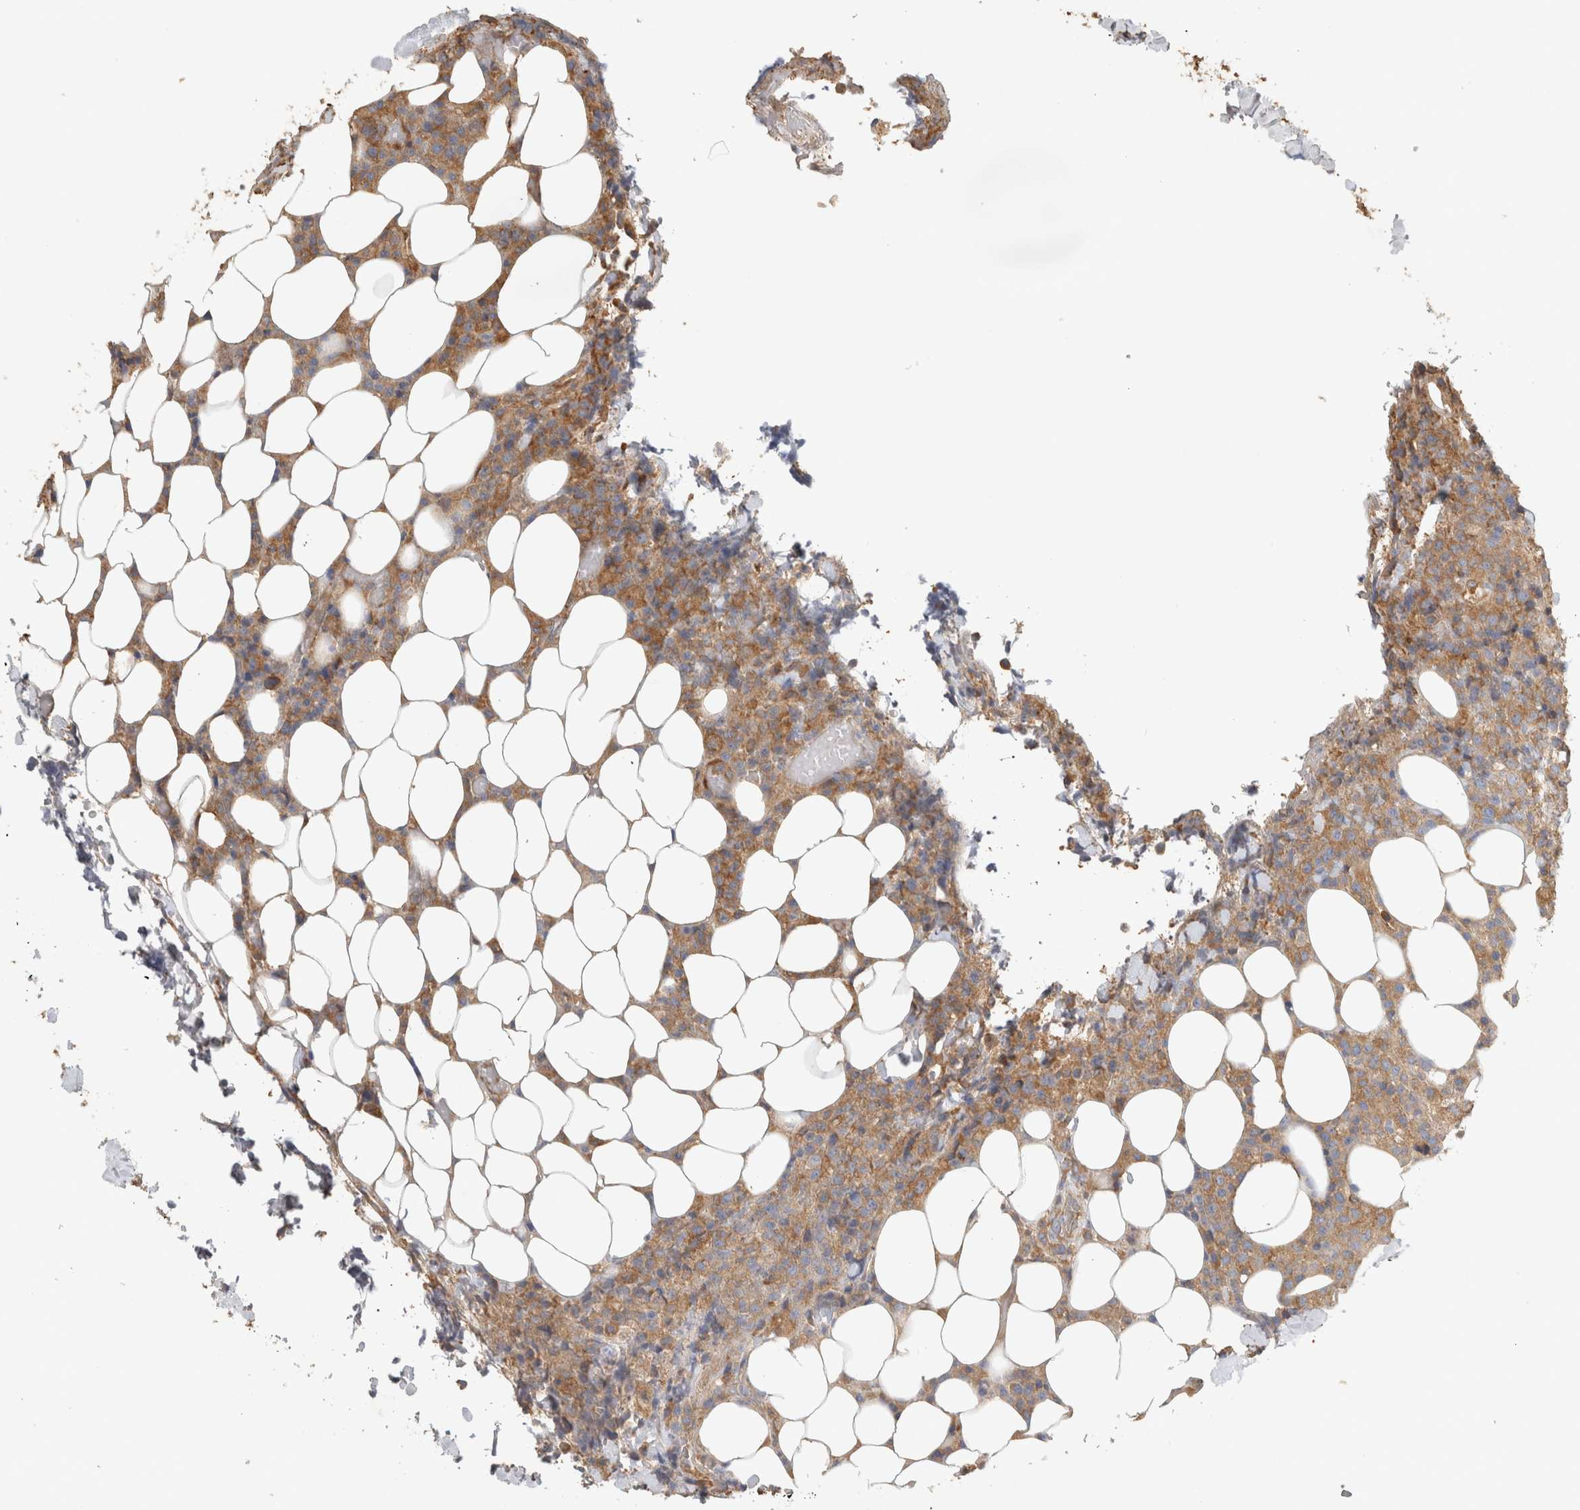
{"staining": {"intensity": "moderate", "quantity": ">75%", "location": "cytoplasmic/membranous"}, "tissue": "lymphoma", "cell_type": "Tumor cells", "image_type": "cancer", "snomed": [{"axis": "morphology", "description": "Malignant lymphoma, non-Hodgkin's type, High grade"}, {"axis": "topography", "description": "Lymph node"}], "caption": "The micrograph demonstrates staining of lymphoma, revealing moderate cytoplasmic/membranous protein staining (brown color) within tumor cells.", "gene": "EIF4G3", "patient": {"sex": "male", "age": 13}}